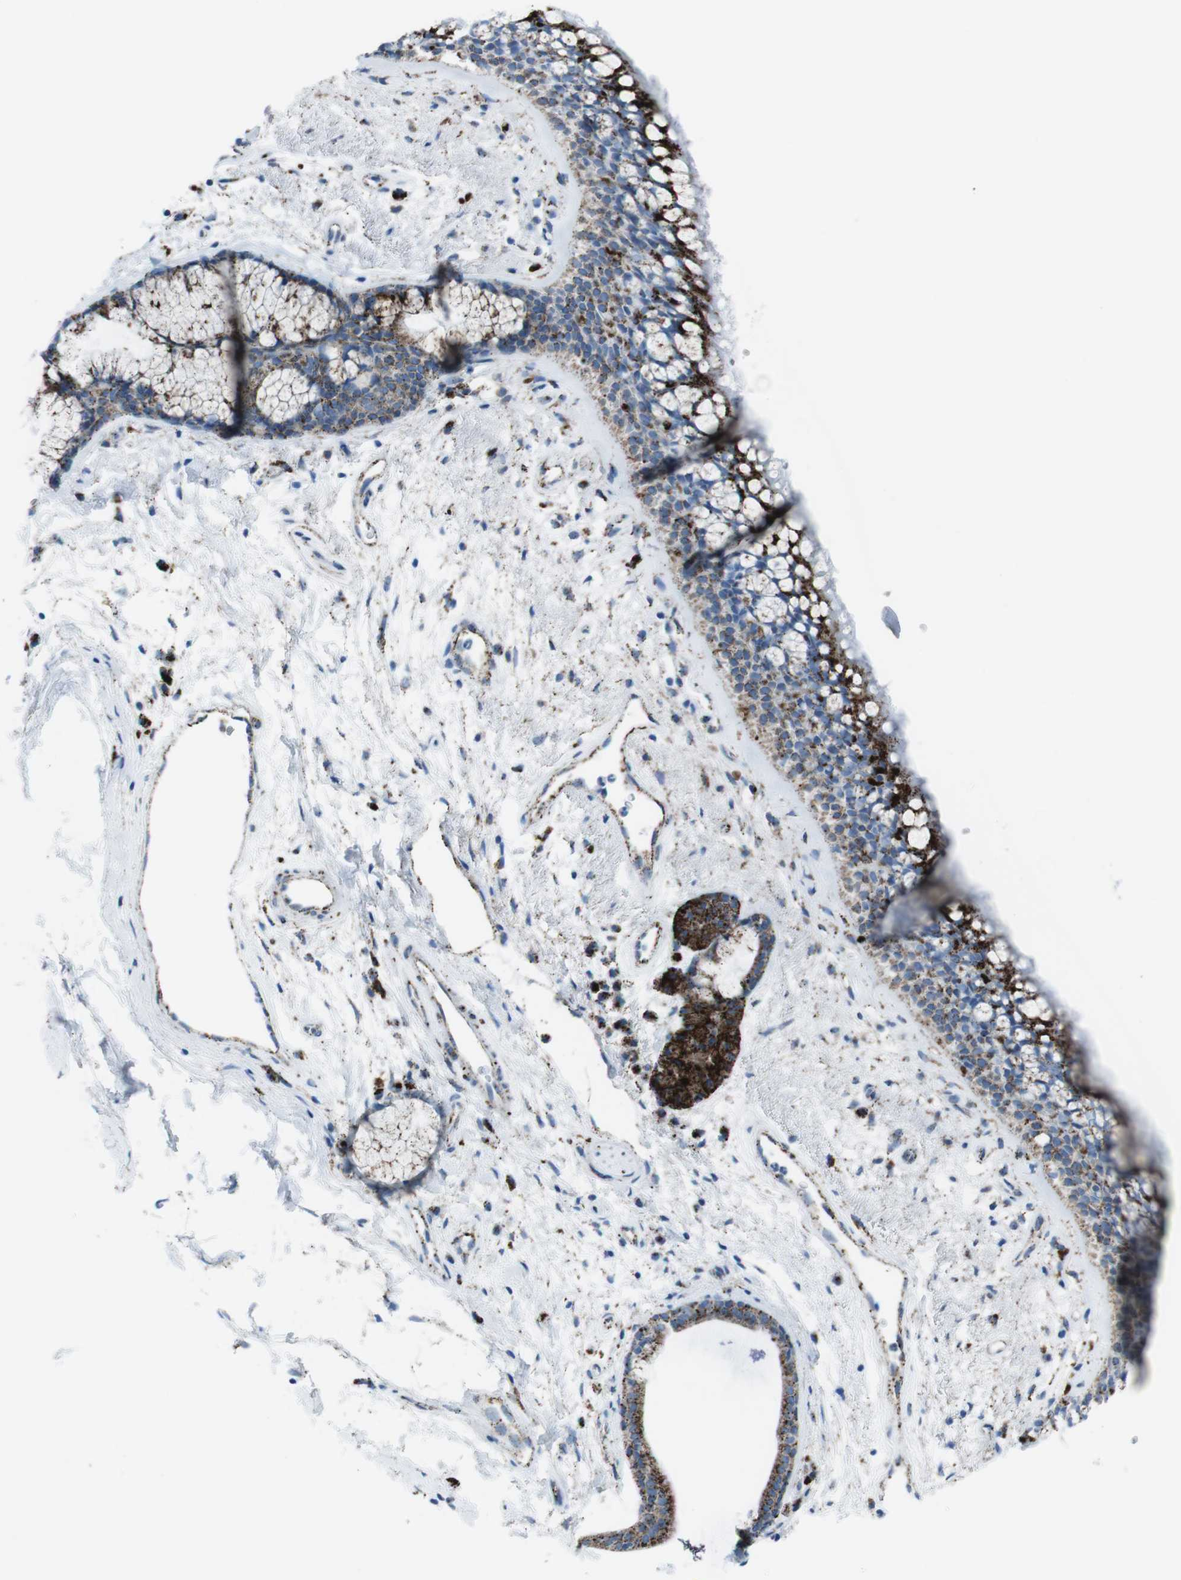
{"staining": {"intensity": "strong", "quantity": "25%-75%", "location": "cytoplasmic/membranous"}, "tissue": "bronchus", "cell_type": "Respiratory epithelial cells", "image_type": "normal", "snomed": [{"axis": "morphology", "description": "Normal tissue, NOS"}, {"axis": "topography", "description": "Bronchus"}], "caption": "Protein expression analysis of unremarkable bronchus shows strong cytoplasmic/membranous positivity in about 25%-75% of respiratory epithelial cells.", "gene": "SCARB2", "patient": {"sex": "female", "age": 54}}